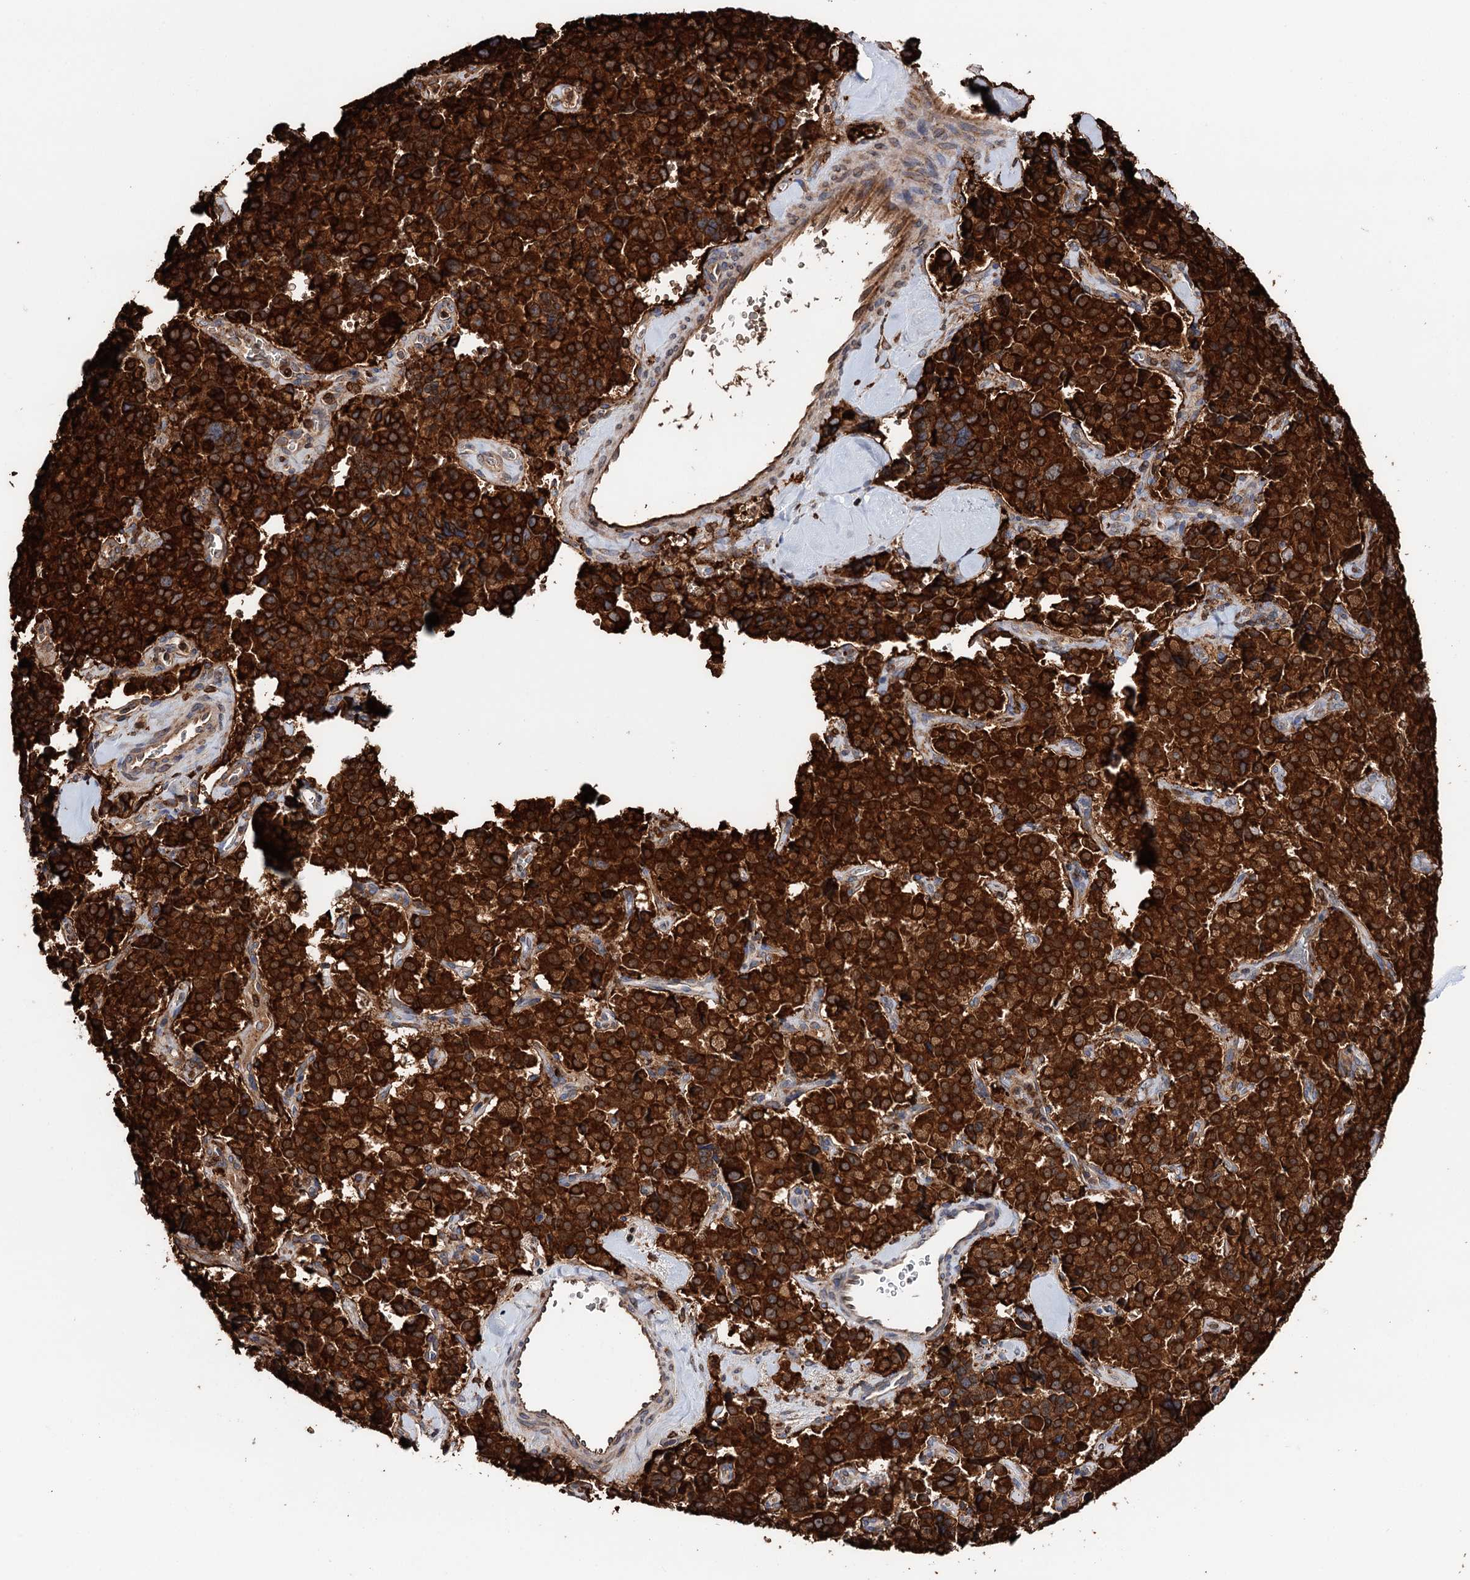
{"staining": {"intensity": "strong", "quantity": ">75%", "location": "cytoplasmic/membranous"}, "tissue": "pancreatic cancer", "cell_type": "Tumor cells", "image_type": "cancer", "snomed": [{"axis": "morphology", "description": "Adenocarcinoma, NOS"}, {"axis": "topography", "description": "Pancreas"}], "caption": "Protein staining shows strong cytoplasmic/membranous positivity in about >75% of tumor cells in adenocarcinoma (pancreatic). Using DAB (brown) and hematoxylin (blue) stains, captured at high magnification using brightfield microscopy.", "gene": "ERP29", "patient": {"sex": "male", "age": 65}}